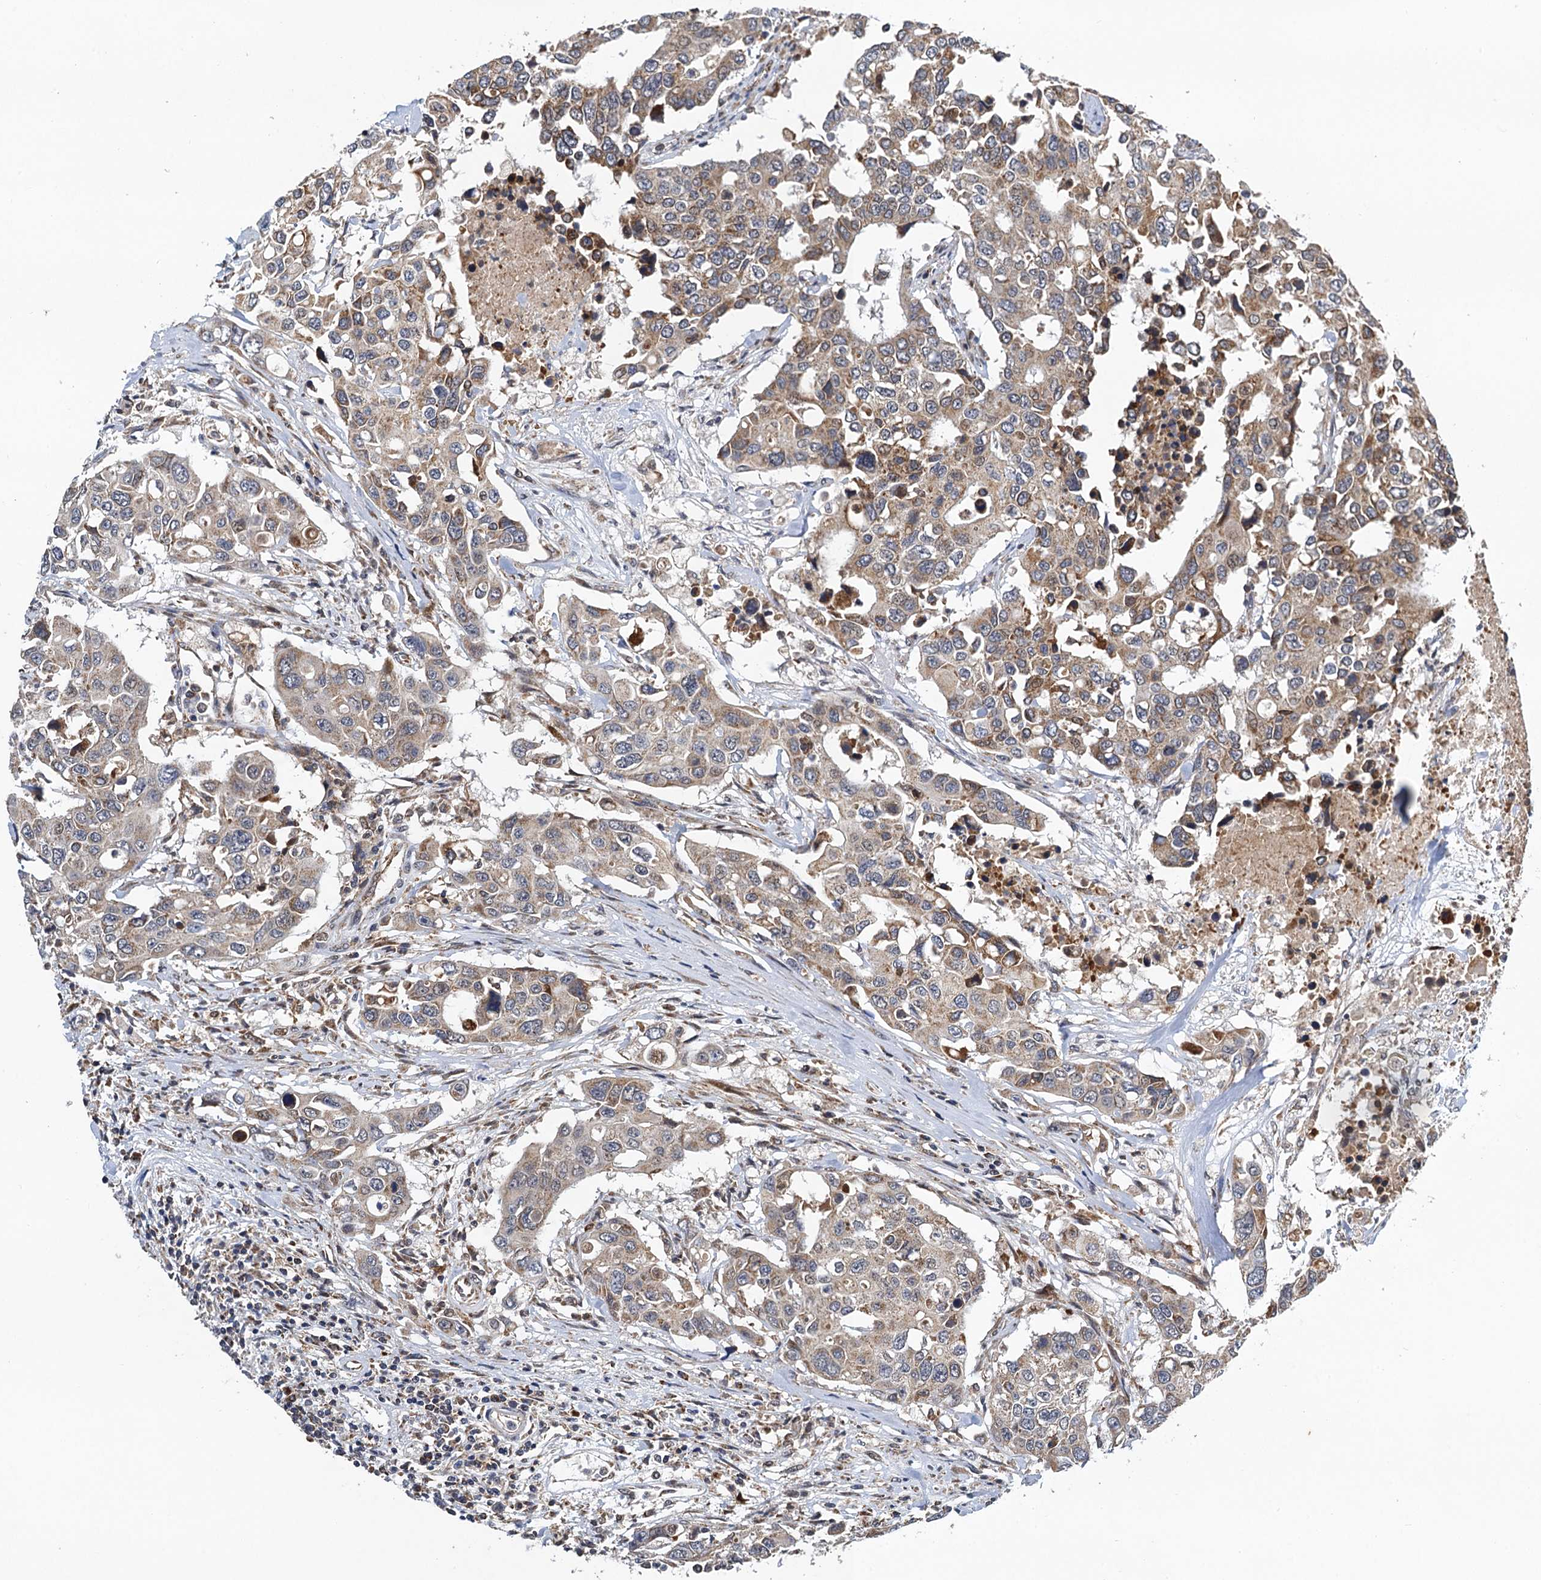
{"staining": {"intensity": "moderate", "quantity": ">75%", "location": "cytoplasmic/membranous"}, "tissue": "colorectal cancer", "cell_type": "Tumor cells", "image_type": "cancer", "snomed": [{"axis": "morphology", "description": "Adenocarcinoma, NOS"}, {"axis": "topography", "description": "Colon"}], "caption": "A photomicrograph of colorectal cancer (adenocarcinoma) stained for a protein shows moderate cytoplasmic/membranous brown staining in tumor cells.", "gene": "CMPK2", "patient": {"sex": "male", "age": 77}}